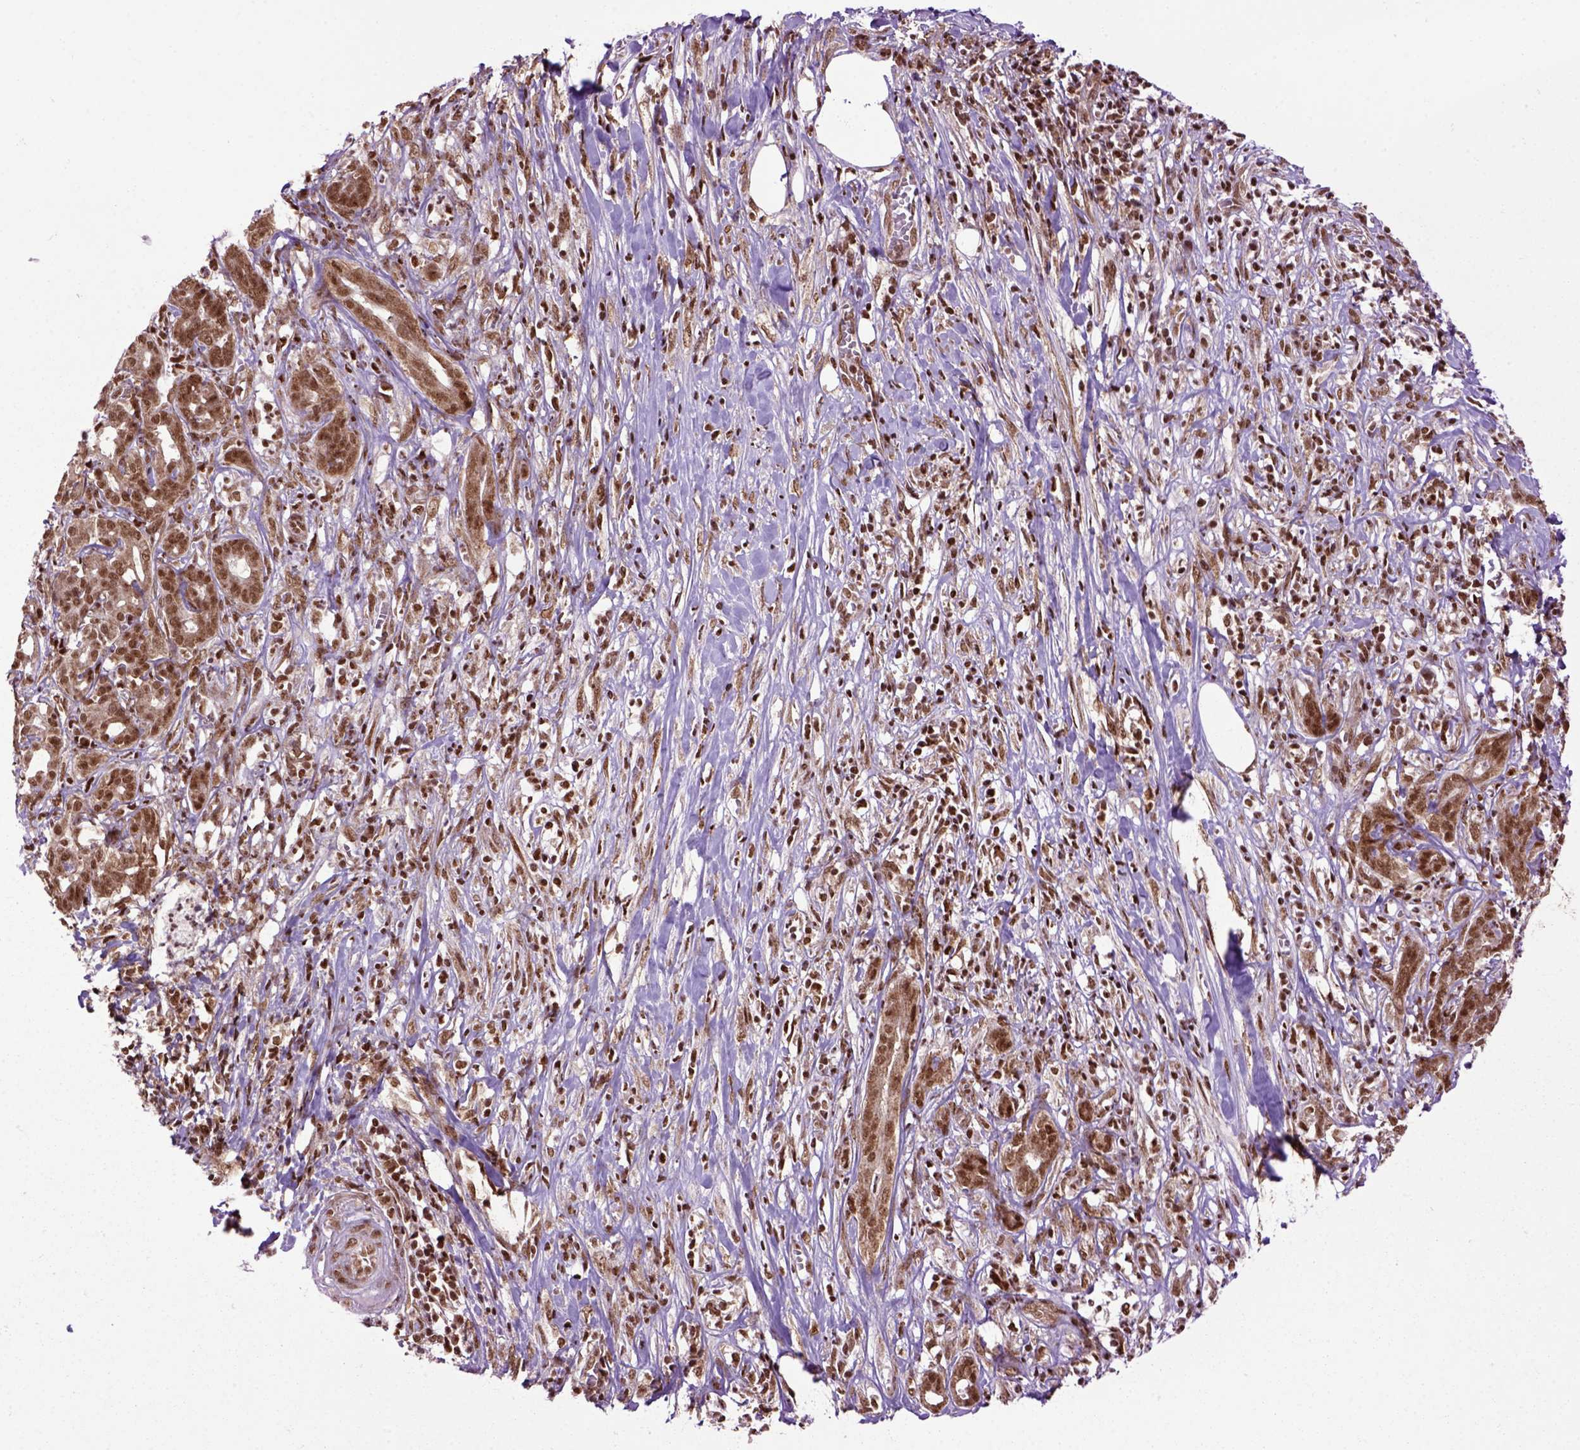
{"staining": {"intensity": "strong", "quantity": ">75%", "location": "cytoplasmic/membranous,nuclear"}, "tissue": "pancreatic cancer", "cell_type": "Tumor cells", "image_type": "cancer", "snomed": [{"axis": "morphology", "description": "Adenocarcinoma, NOS"}, {"axis": "topography", "description": "Pancreas"}], "caption": "Tumor cells reveal high levels of strong cytoplasmic/membranous and nuclear staining in about >75% of cells in pancreatic adenocarcinoma.", "gene": "CELF1", "patient": {"sex": "male", "age": 61}}